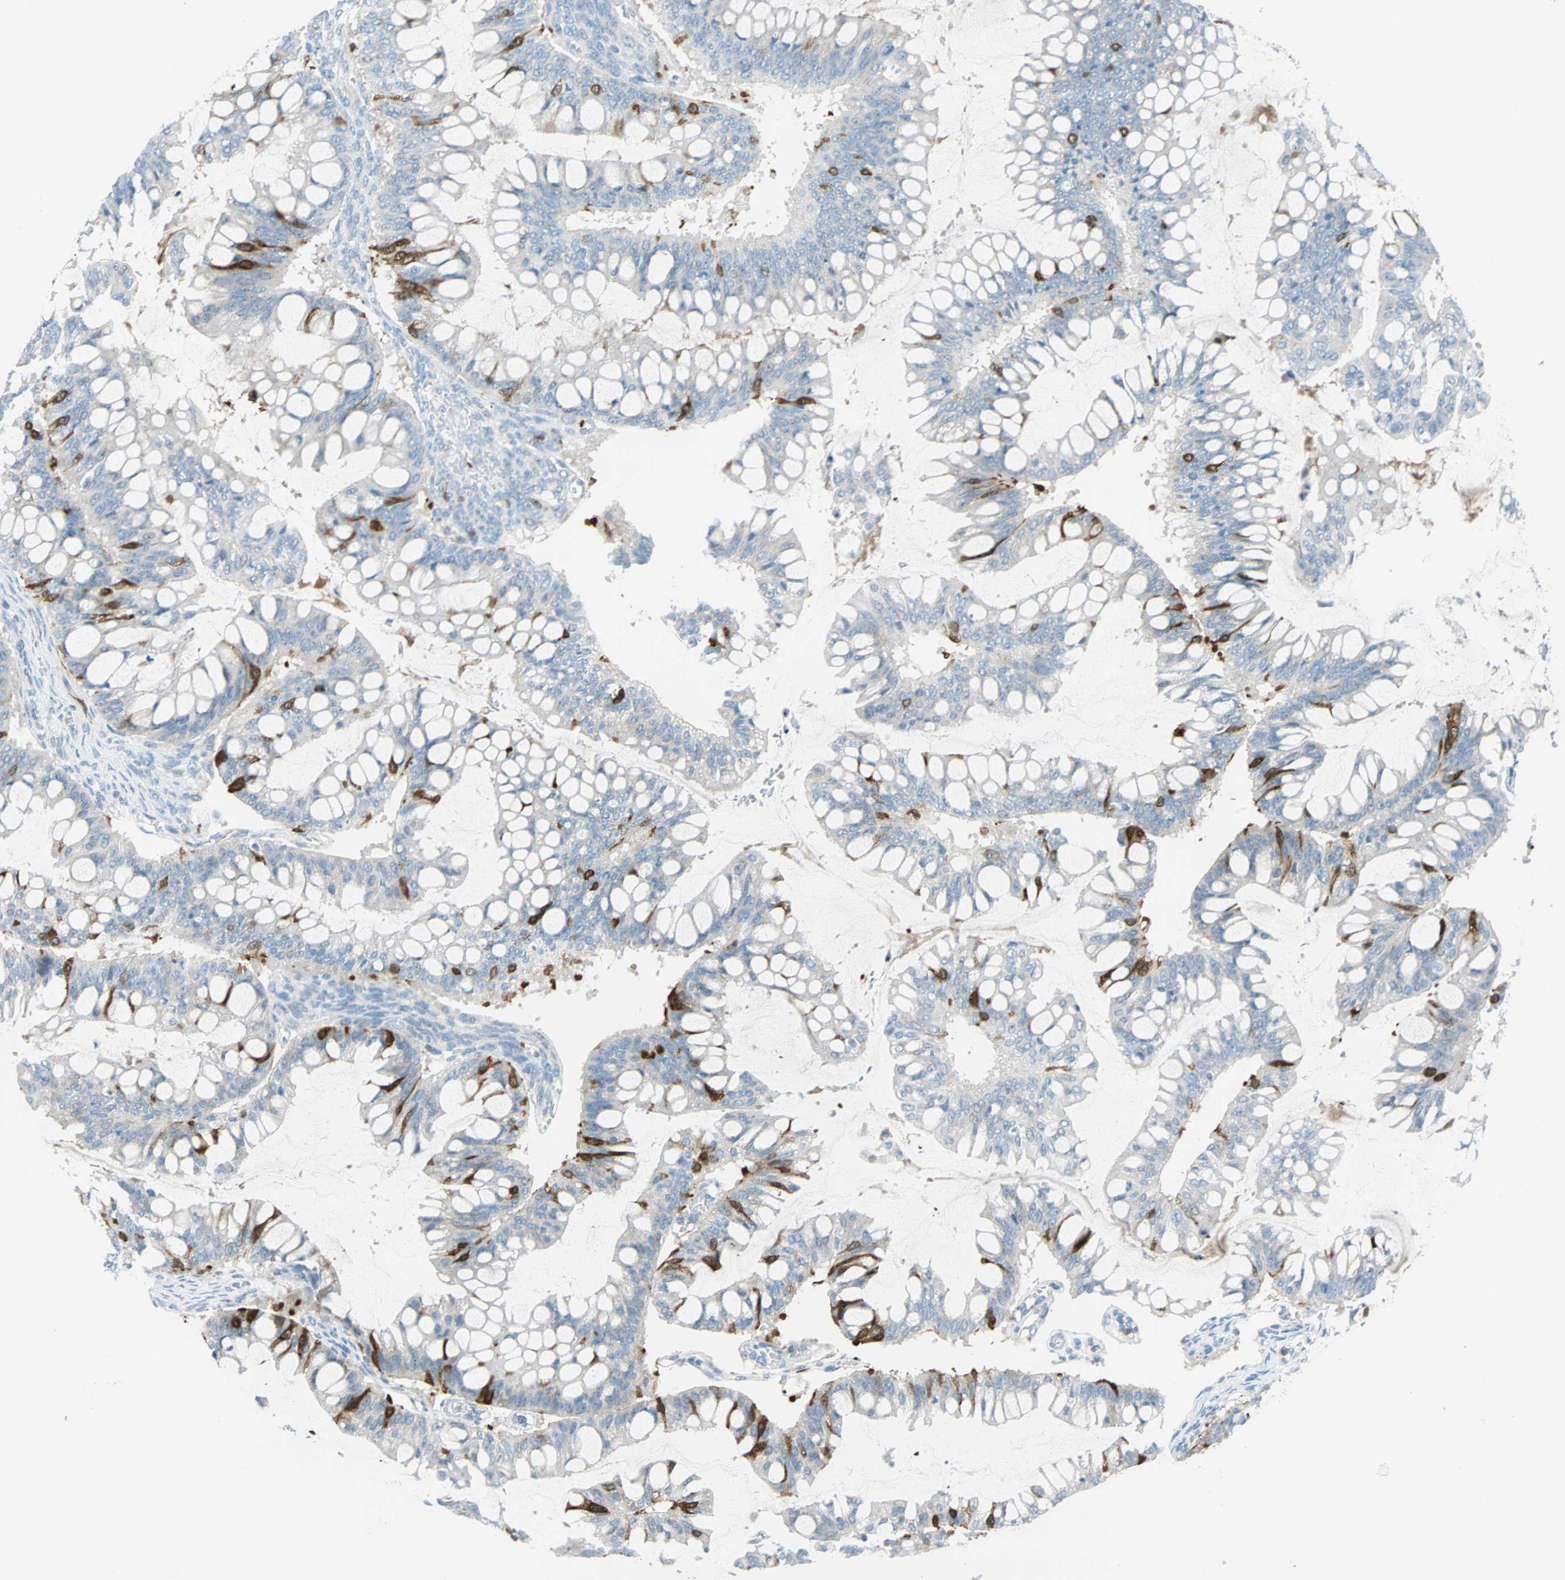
{"staining": {"intensity": "moderate", "quantity": "<25%", "location": "cytoplasmic/membranous,nuclear"}, "tissue": "ovarian cancer", "cell_type": "Tumor cells", "image_type": "cancer", "snomed": [{"axis": "morphology", "description": "Cystadenocarcinoma, mucinous, NOS"}, {"axis": "topography", "description": "Ovary"}], "caption": "Ovarian cancer stained for a protein (brown) shows moderate cytoplasmic/membranous and nuclear positive expression in approximately <25% of tumor cells.", "gene": "PTTG1", "patient": {"sex": "female", "age": 73}}